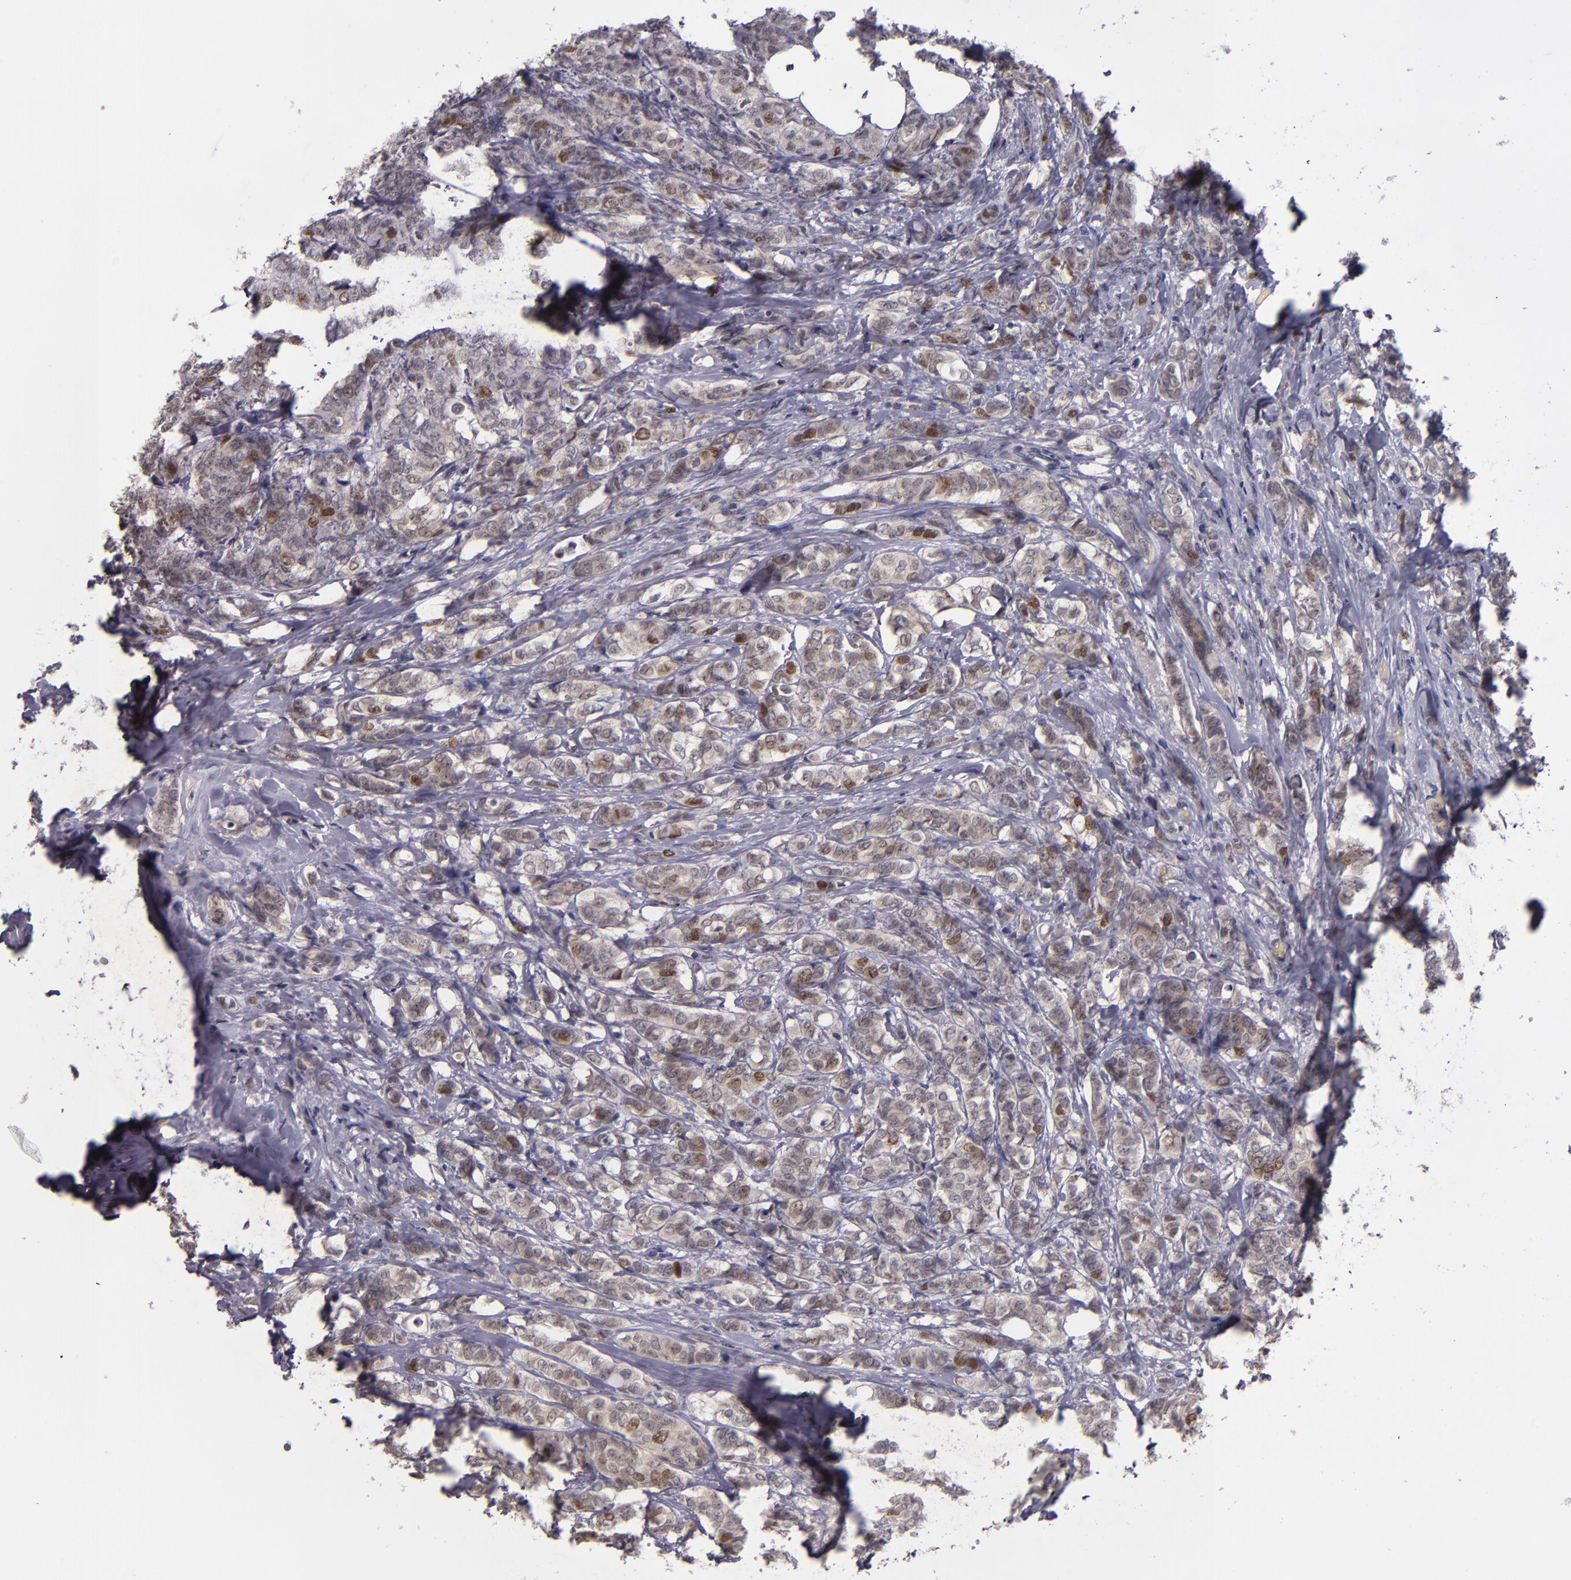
{"staining": {"intensity": "strong", "quantity": "<25%", "location": "nuclear"}, "tissue": "breast cancer", "cell_type": "Tumor cells", "image_type": "cancer", "snomed": [{"axis": "morphology", "description": "Lobular carcinoma"}, {"axis": "topography", "description": "Breast"}], "caption": "Strong nuclear protein positivity is appreciated in approximately <25% of tumor cells in lobular carcinoma (breast).", "gene": "CDC7", "patient": {"sex": "female", "age": 60}}